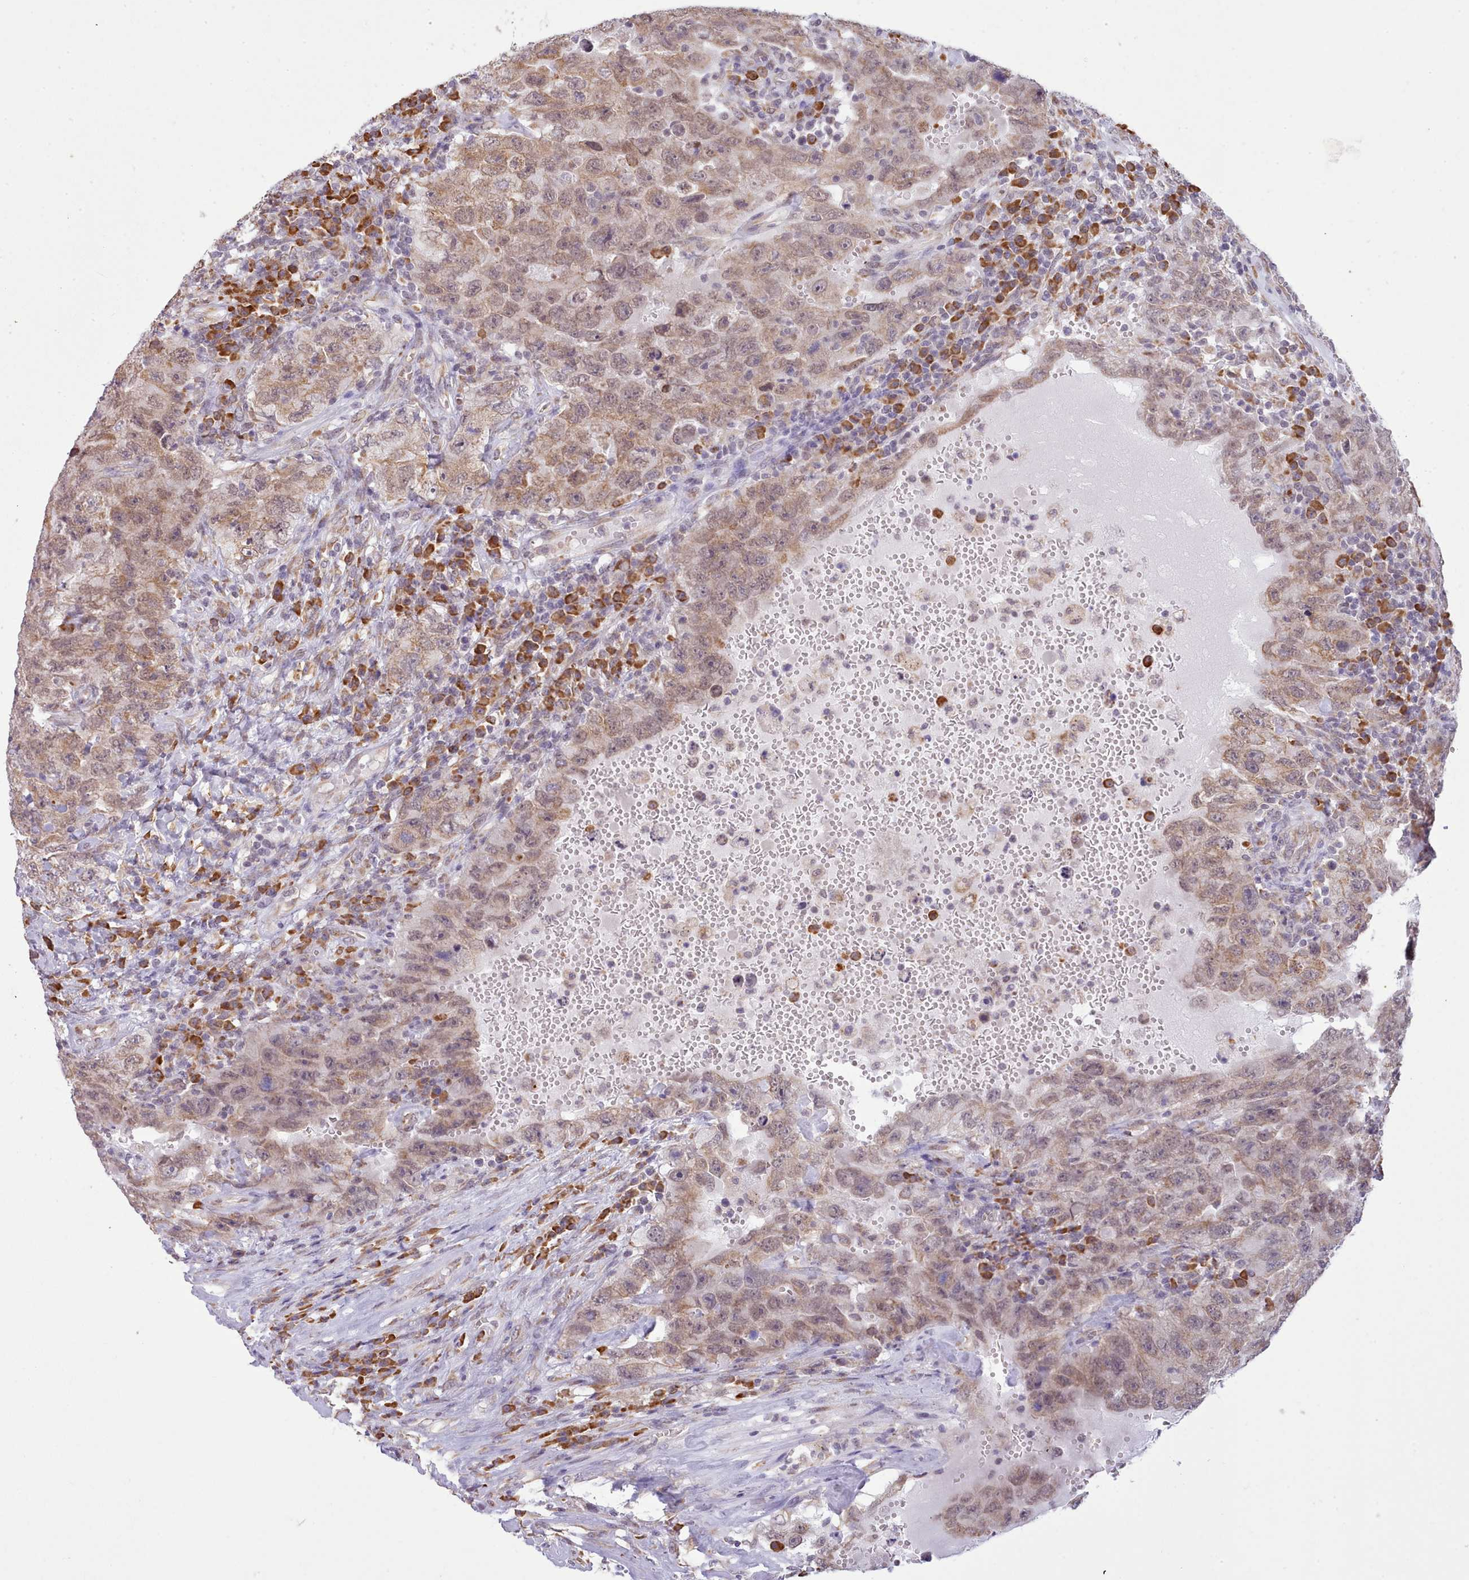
{"staining": {"intensity": "weak", "quantity": ">75%", "location": "cytoplasmic/membranous,nuclear"}, "tissue": "testis cancer", "cell_type": "Tumor cells", "image_type": "cancer", "snomed": [{"axis": "morphology", "description": "Carcinoma, Embryonal, NOS"}, {"axis": "topography", "description": "Testis"}], "caption": "Protein expression analysis of testis cancer demonstrates weak cytoplasmic/membranous and nuclear positivity in about >75% of tumor cells.", "gene": "SEC61B", "patient": {"sex": "male", "age": 26}}